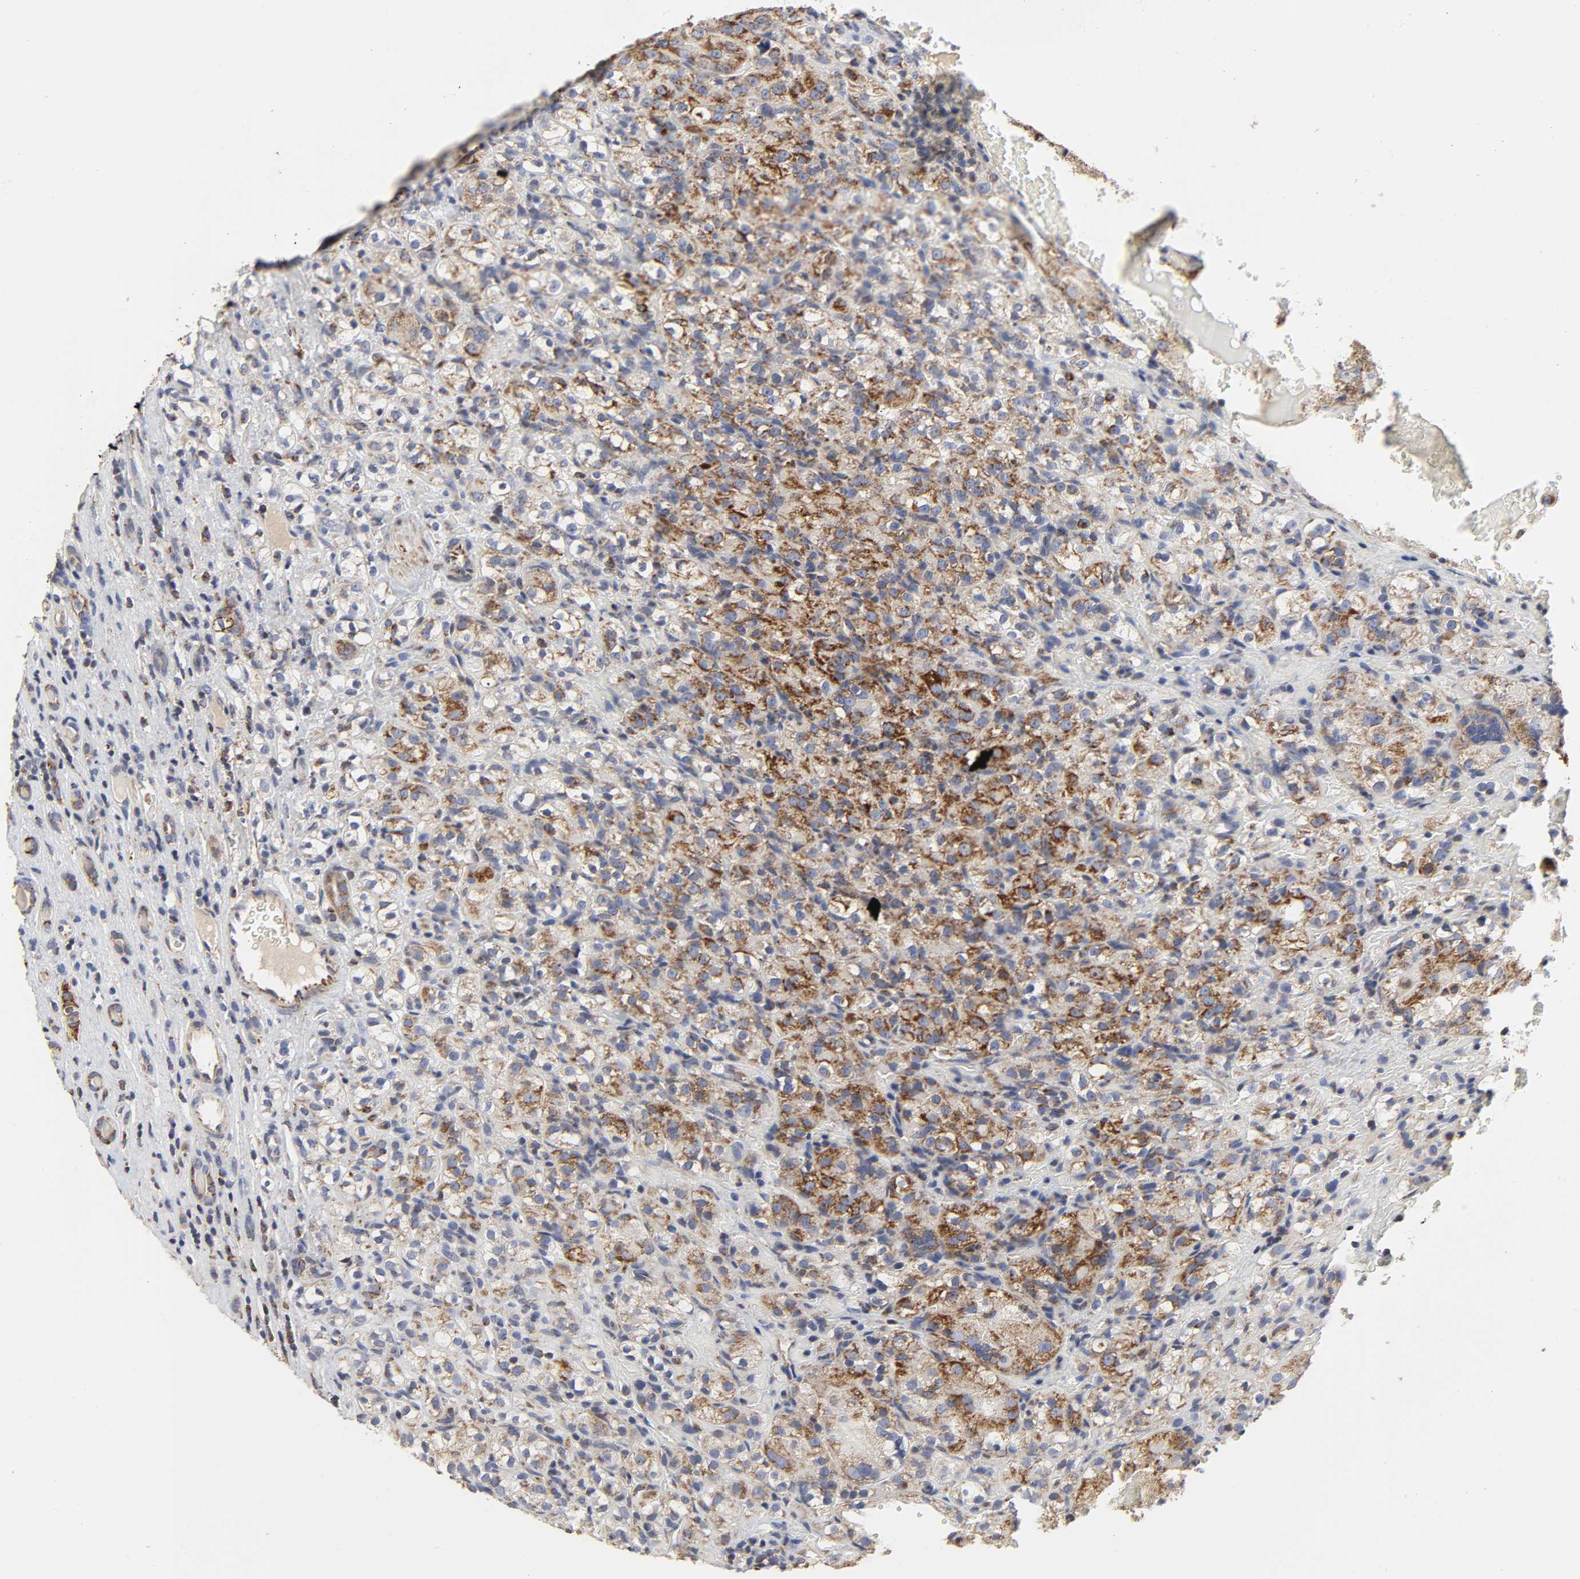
{"staining": {"intensity": "moderate", "quantity": ">75%", "location": "cytoplasmic/membranous"}, "tissue": "renal cancer", "cell_type": "Tumor cells", "image_type": "cancer", "snomed": [{"axis": "morphology", "description": "Normal tissue, NOS"}, {"axis": "morphology", "description": "Adenocarcinoma, NOS"}, {"axis": "topography", "description": "Kidney"}], "caption": "Human adenocarcinoma (renal) stained with a protein marker shows moderate staining in tumor cells.", "gene": "COX6B1", "patient": {"sex": "male", "age": 61}}